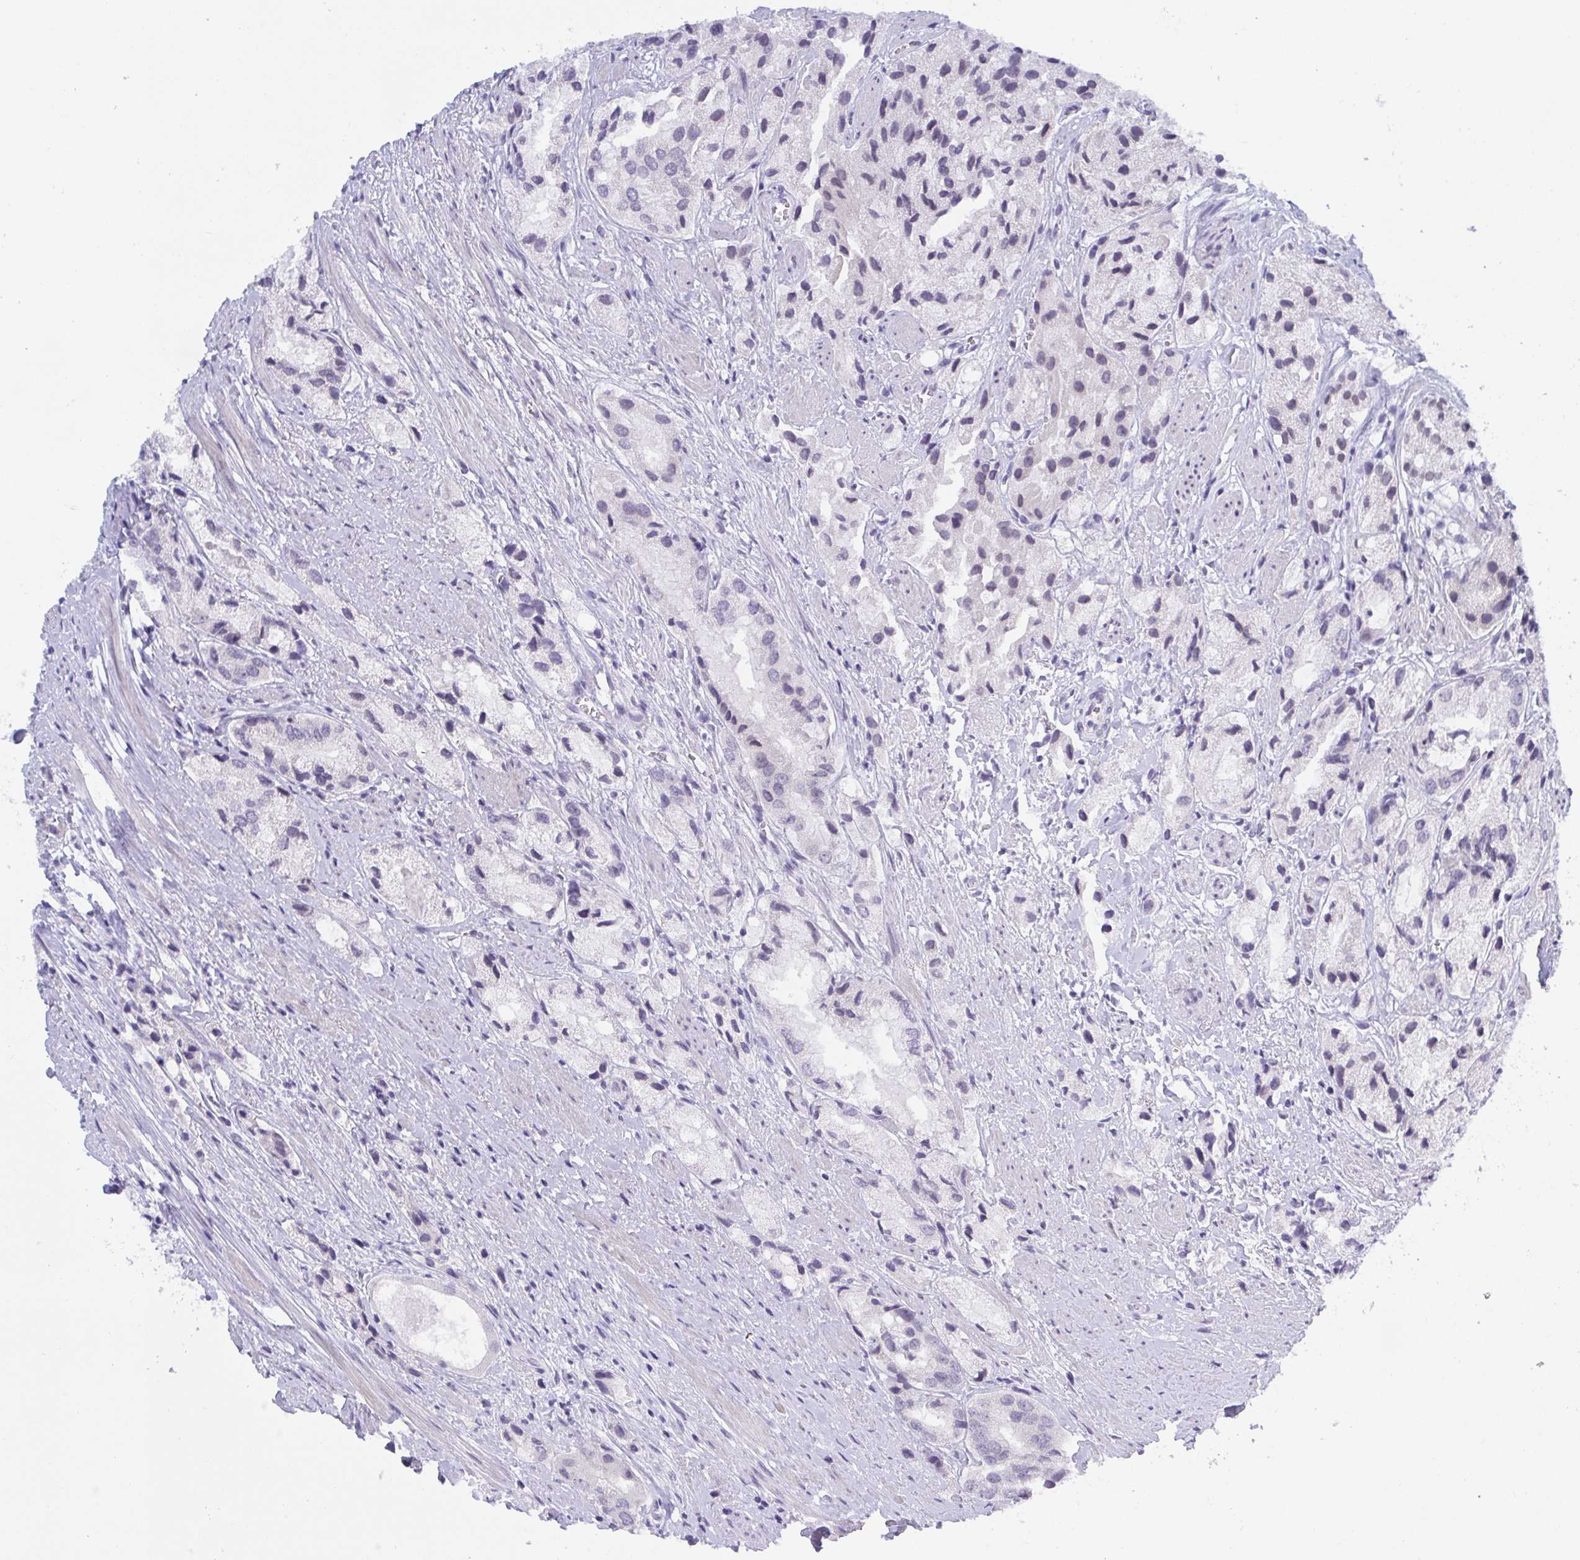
{"staining": {"intensity": "weak", "quantity": "<25%", "location": "nuclear"}, "tissue": "prostate cancer", "cell_type": "Tumor cells", "image_type": "cancer", "snomed": [{"axis": "morphology", "description": "Adenocarcinoma, Low grade"}, {"axis": "topography", "description": "Prostate"}], "caption": "Photomicrograph shows no protein positivity in tumor cells of adenocarcinoma (low-grade) (prostate) tissue. (DAB immunohistochemistry (IHC) with hematoxylin counter stain).", "gene": "BMAL2", "patient": {"sex": "male", "age": 69}}